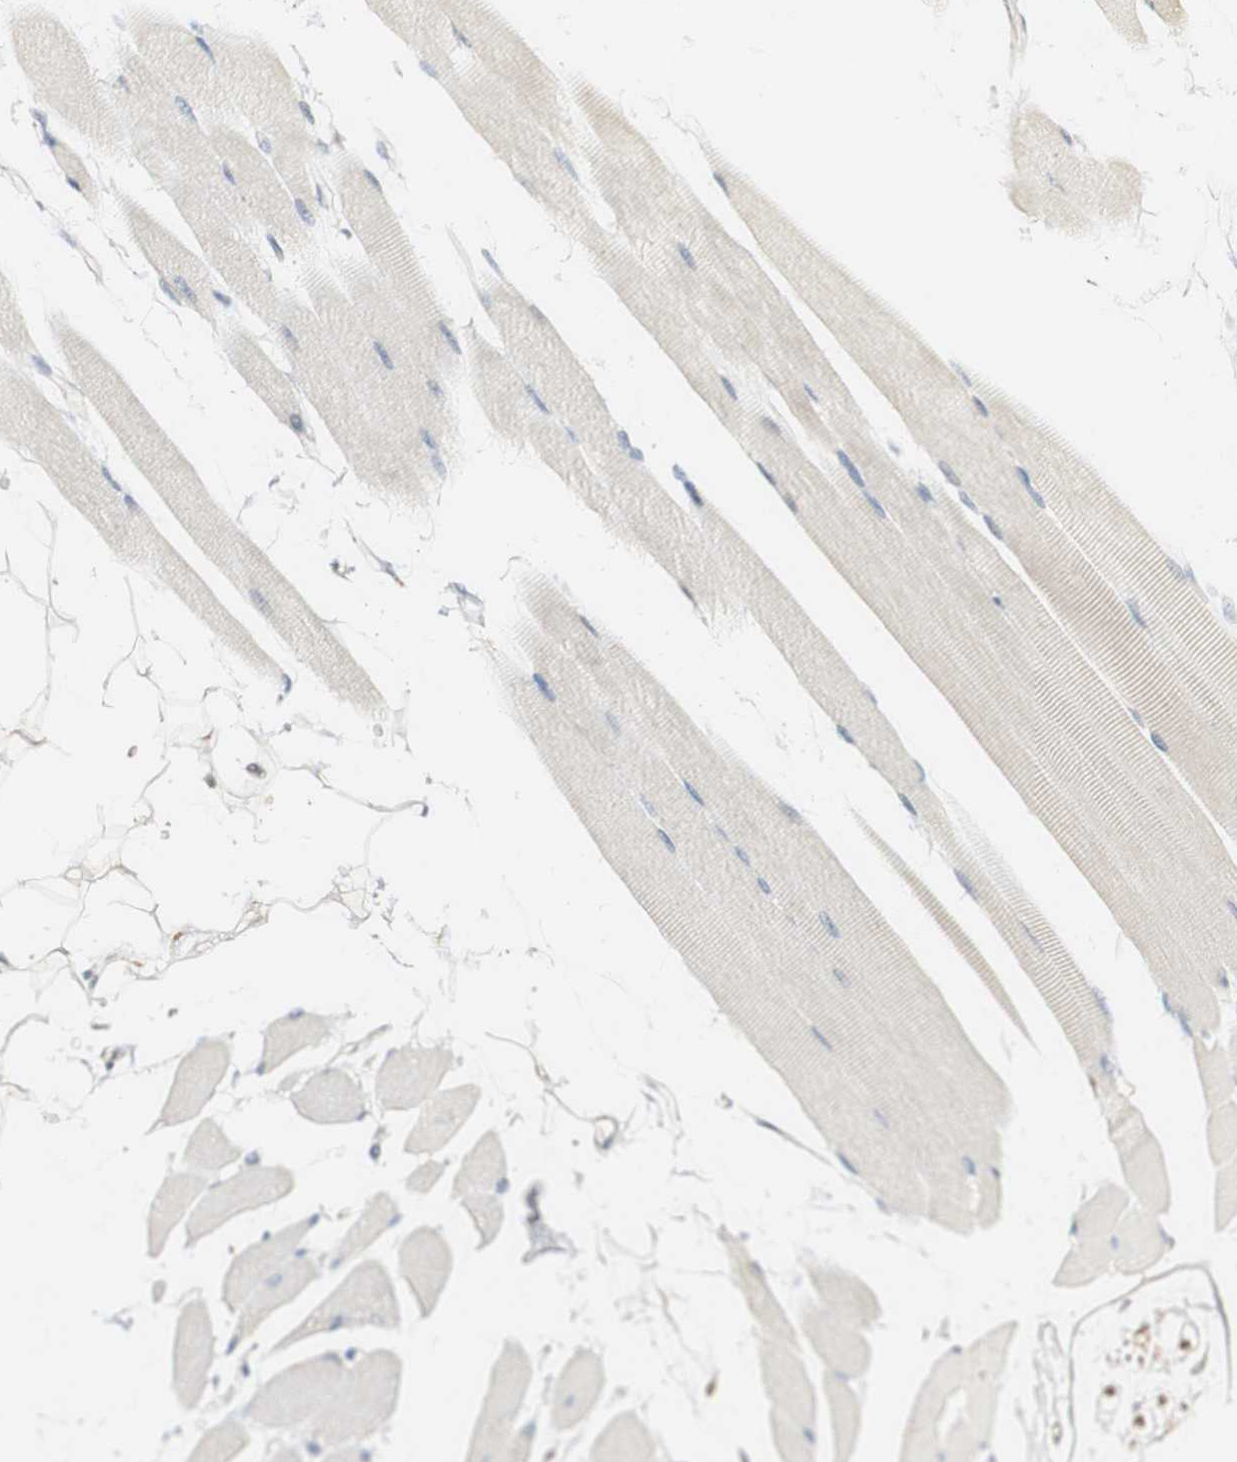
{"staining": {"intensity": "negative", "quantity": "none", "location": "none"}, "tissue": "skeletal muscle", "cell_type": "Myocytes", "image_type": "normal", "snomed": [{"axis": "morphology", "description": "Normal tissue, NOS"}, {"axis": "topography", "description": "Skeletal muscle"}, {"axis": "topography", "description": "Oral tissue"}, {"axis": "topography", "description": "Peripheral nerve tissue"}], "caption": "IHC histopathology image of benign human skeletal muscle stained for a protein (brown), which demonstrates no staining in myocytes.", "gene": "SYT7", "patient": {"sex": "female", "age": 84}}